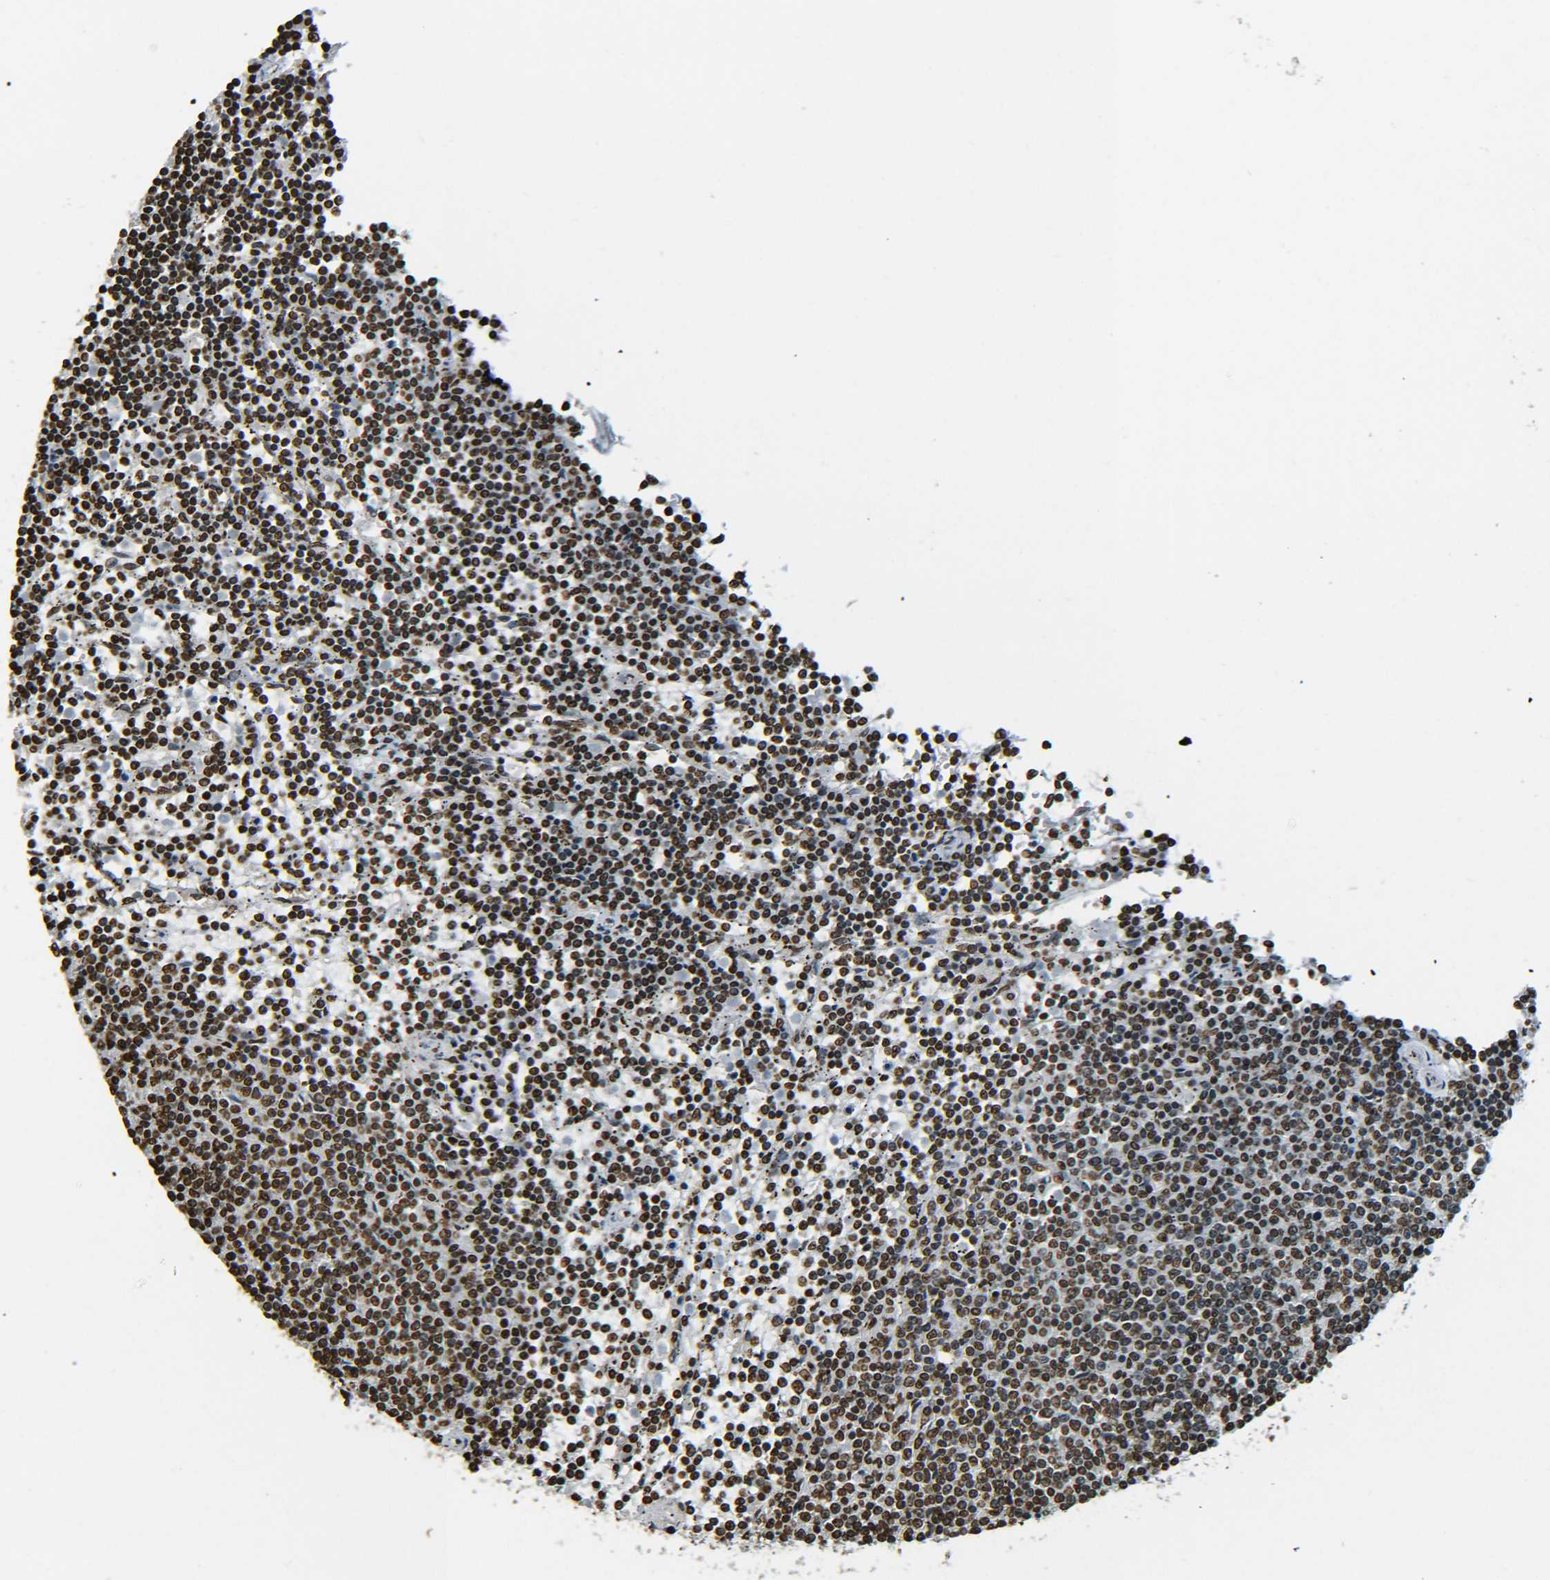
{"staining": {"intensity": "strong", "quantity": ">75%", "location": "nuclear"}, "tissue": "lymphoma", "cell_type": "Tumor cells", "image_type": "cancer", "snomed": [{"axis": "morphology", "description": "Malignant lymphoma, non-Hodgkin's type, Low grade"}, {"axis": "topography", "description": "Spleen"}], "caption": "Immunohistochemical staining of human low-grade malignant lymphoma, non-Hodgkin's type exhibits high levels of strong nuclear protein expression in about >75% of tumor cells. The protein is stained brown, and the nuclei are stained in blue (DAB IHC with brightfield microscopy, high magnification).", "gene": "H4C16", "patient": {"sex": "female", "age": 50}}